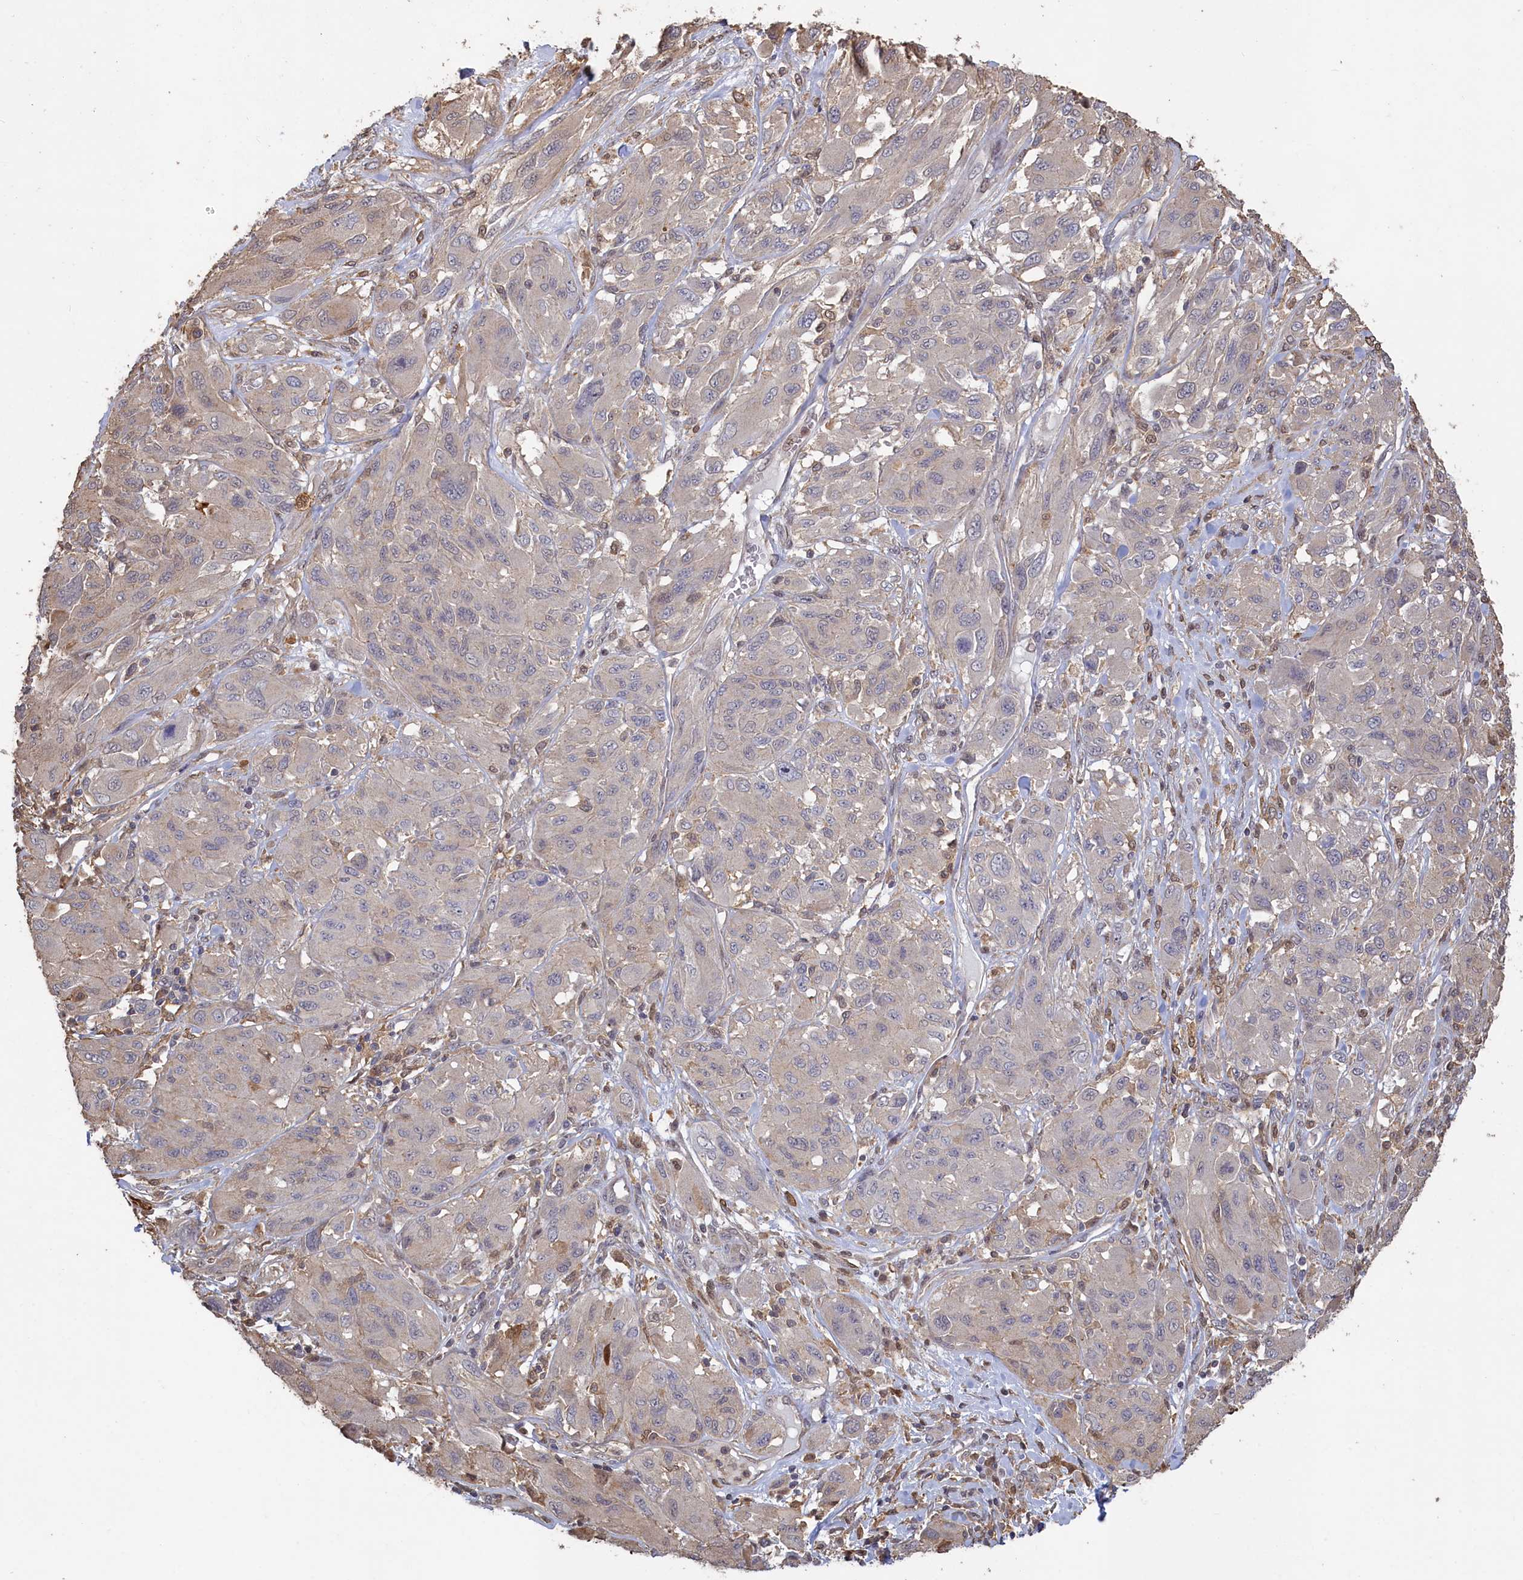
{"staining": {"intensity": "negative", "quantity": "none", "location": "none"}, "tissue": "melanoma", "cell_type": "Tumor cells", "image_type": "cancer", "snomed": [{"axis": "morphology", "description": "Malignant melanoma, NOS"}, {"axis": "topography", "description": "Skin"}], "caption": "Protein analysis of malignant melanoma demonstrates no significant positivity in tumor cells. Nuclei are stained in blue.", "gene": "UCHL3", "patient": {"sex": "female", "age": 91}}